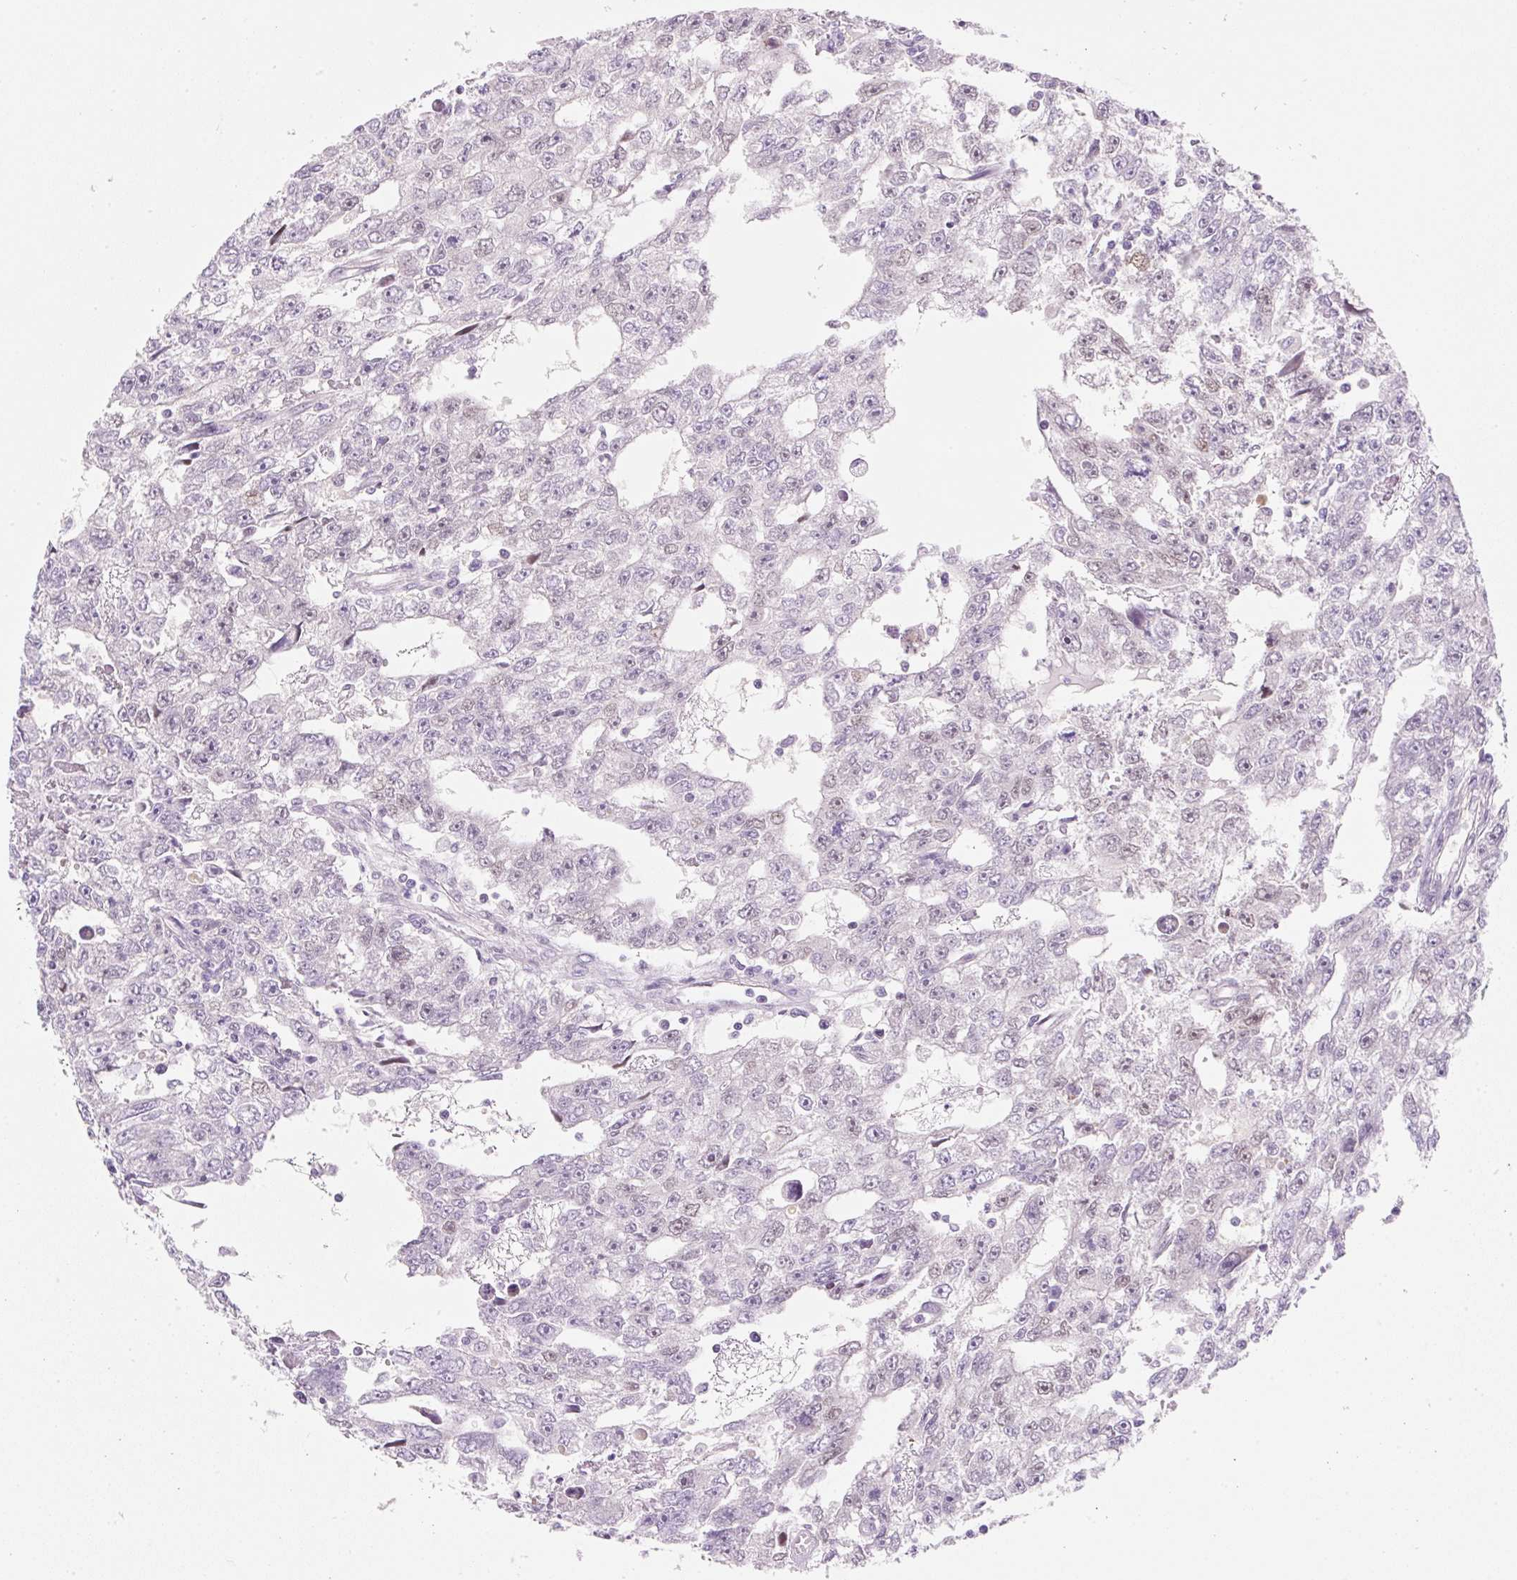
{"staining": {"intensity": "negative", "quantity": "none", "location": "none"}, "tissue": "testis cancer", "cell_type": "Tumor cells", "image_type": "cancer", "snomed": [{"axis": "morphology", "description": "Carcinoma, Embryonal, NOS"}, {"axis": "topography", "description": "Testis"}], "caption": "A high-resolution micrograph shows immunohistochemistry staining of testis cancer (embryonal carcinoma), which exhibits no significant expression in tumor cells.", "gene": "SYNE3", "patient": {"sex": "male", "age": 20}}